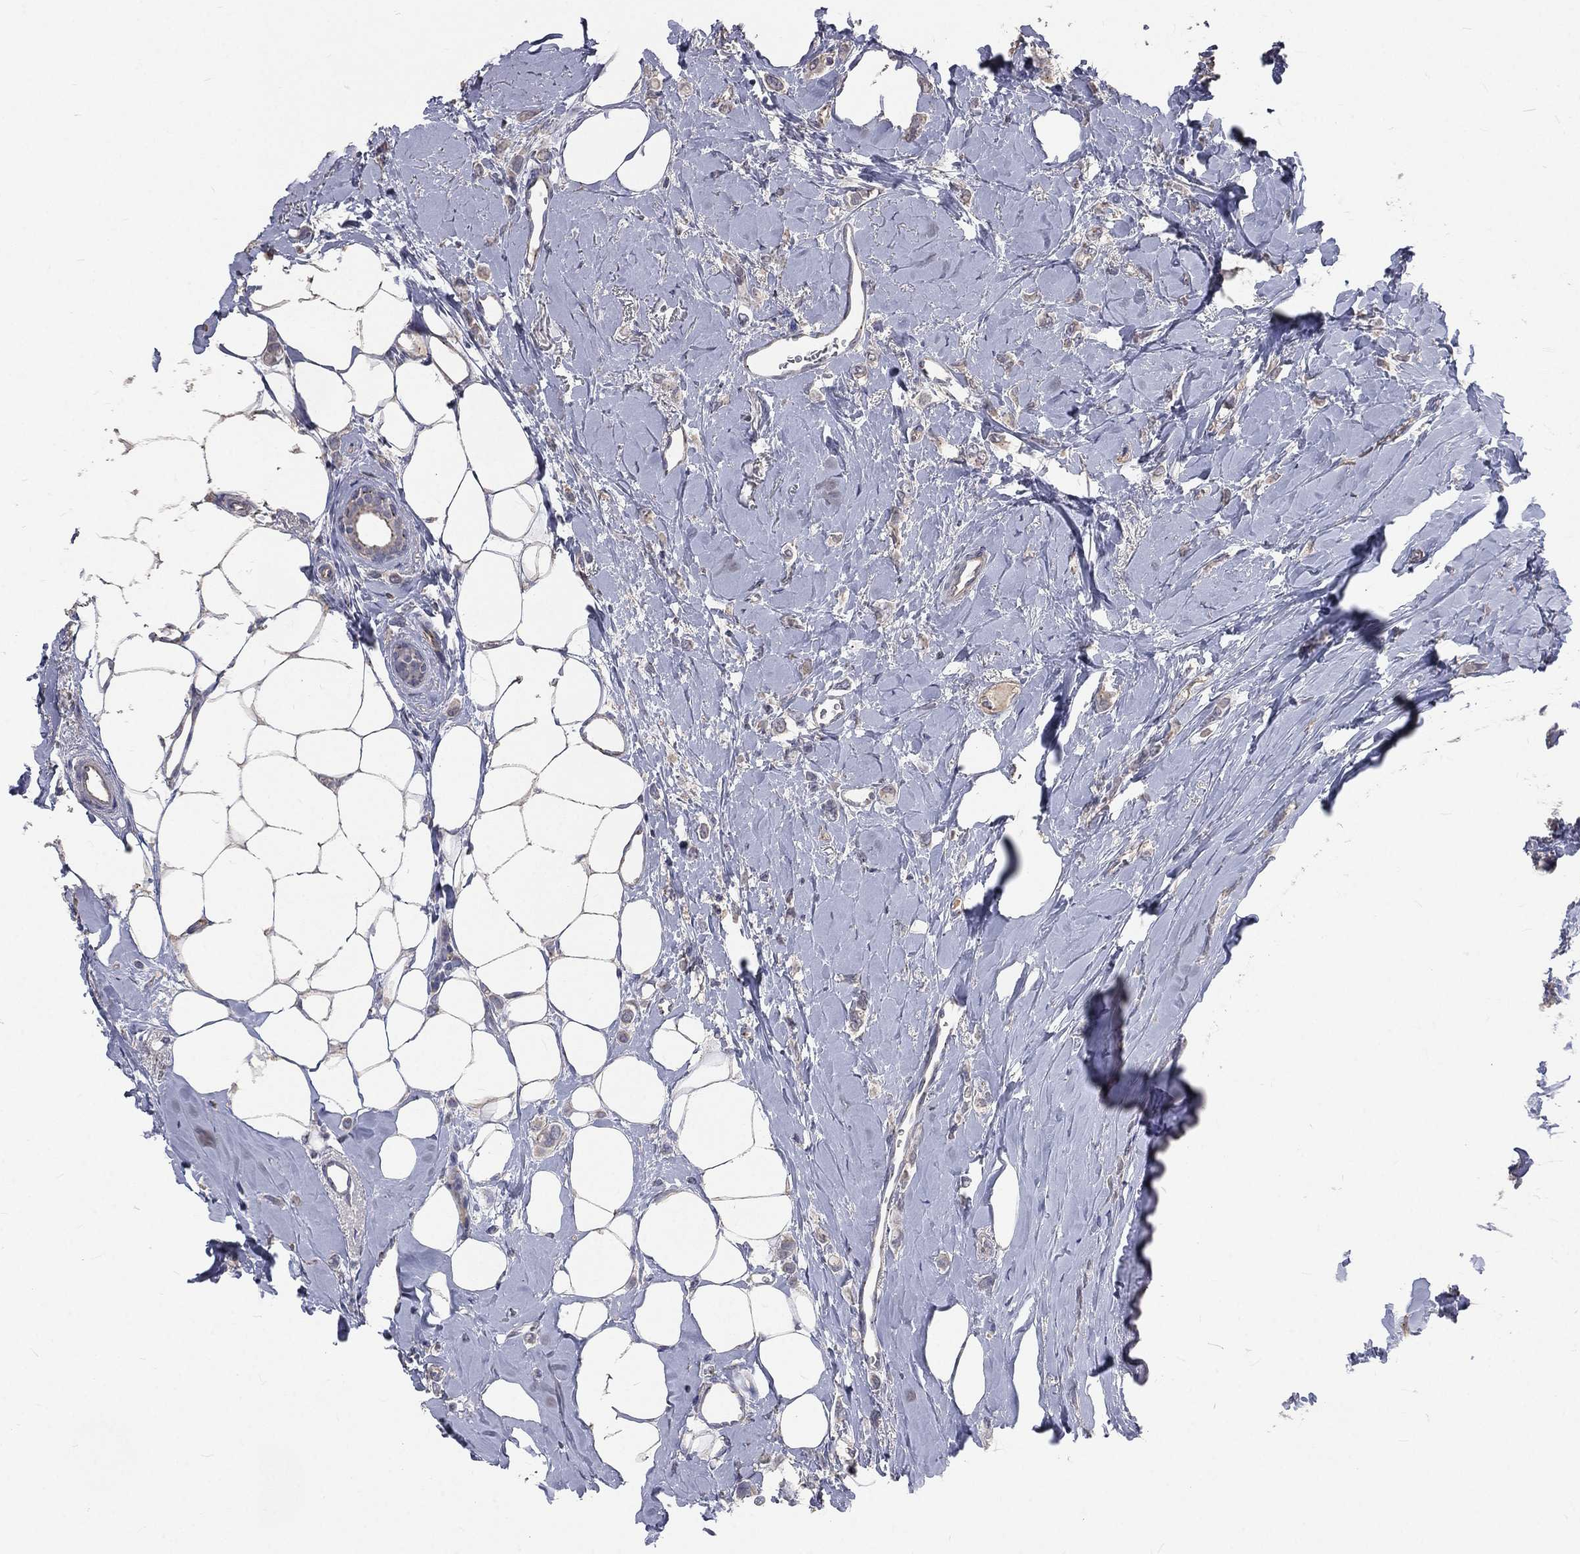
{"staining": {"intensity": "negative", "quantity": "none", "location": "none"}, "tissue": "breast cancer", "cell_type": "Tumor cells", "image_type": "cancer", "snomed": [{"axis": "morphology", "description": "Lobular carcinoma"}, {"axis": "topography", "description": "Breast"}], "caption": "This is an IHC micrograph of breast cancer. There is no staining in tumor cells.", "gene": "CROCC", "patient": {"sex": "female", "age": 66}}